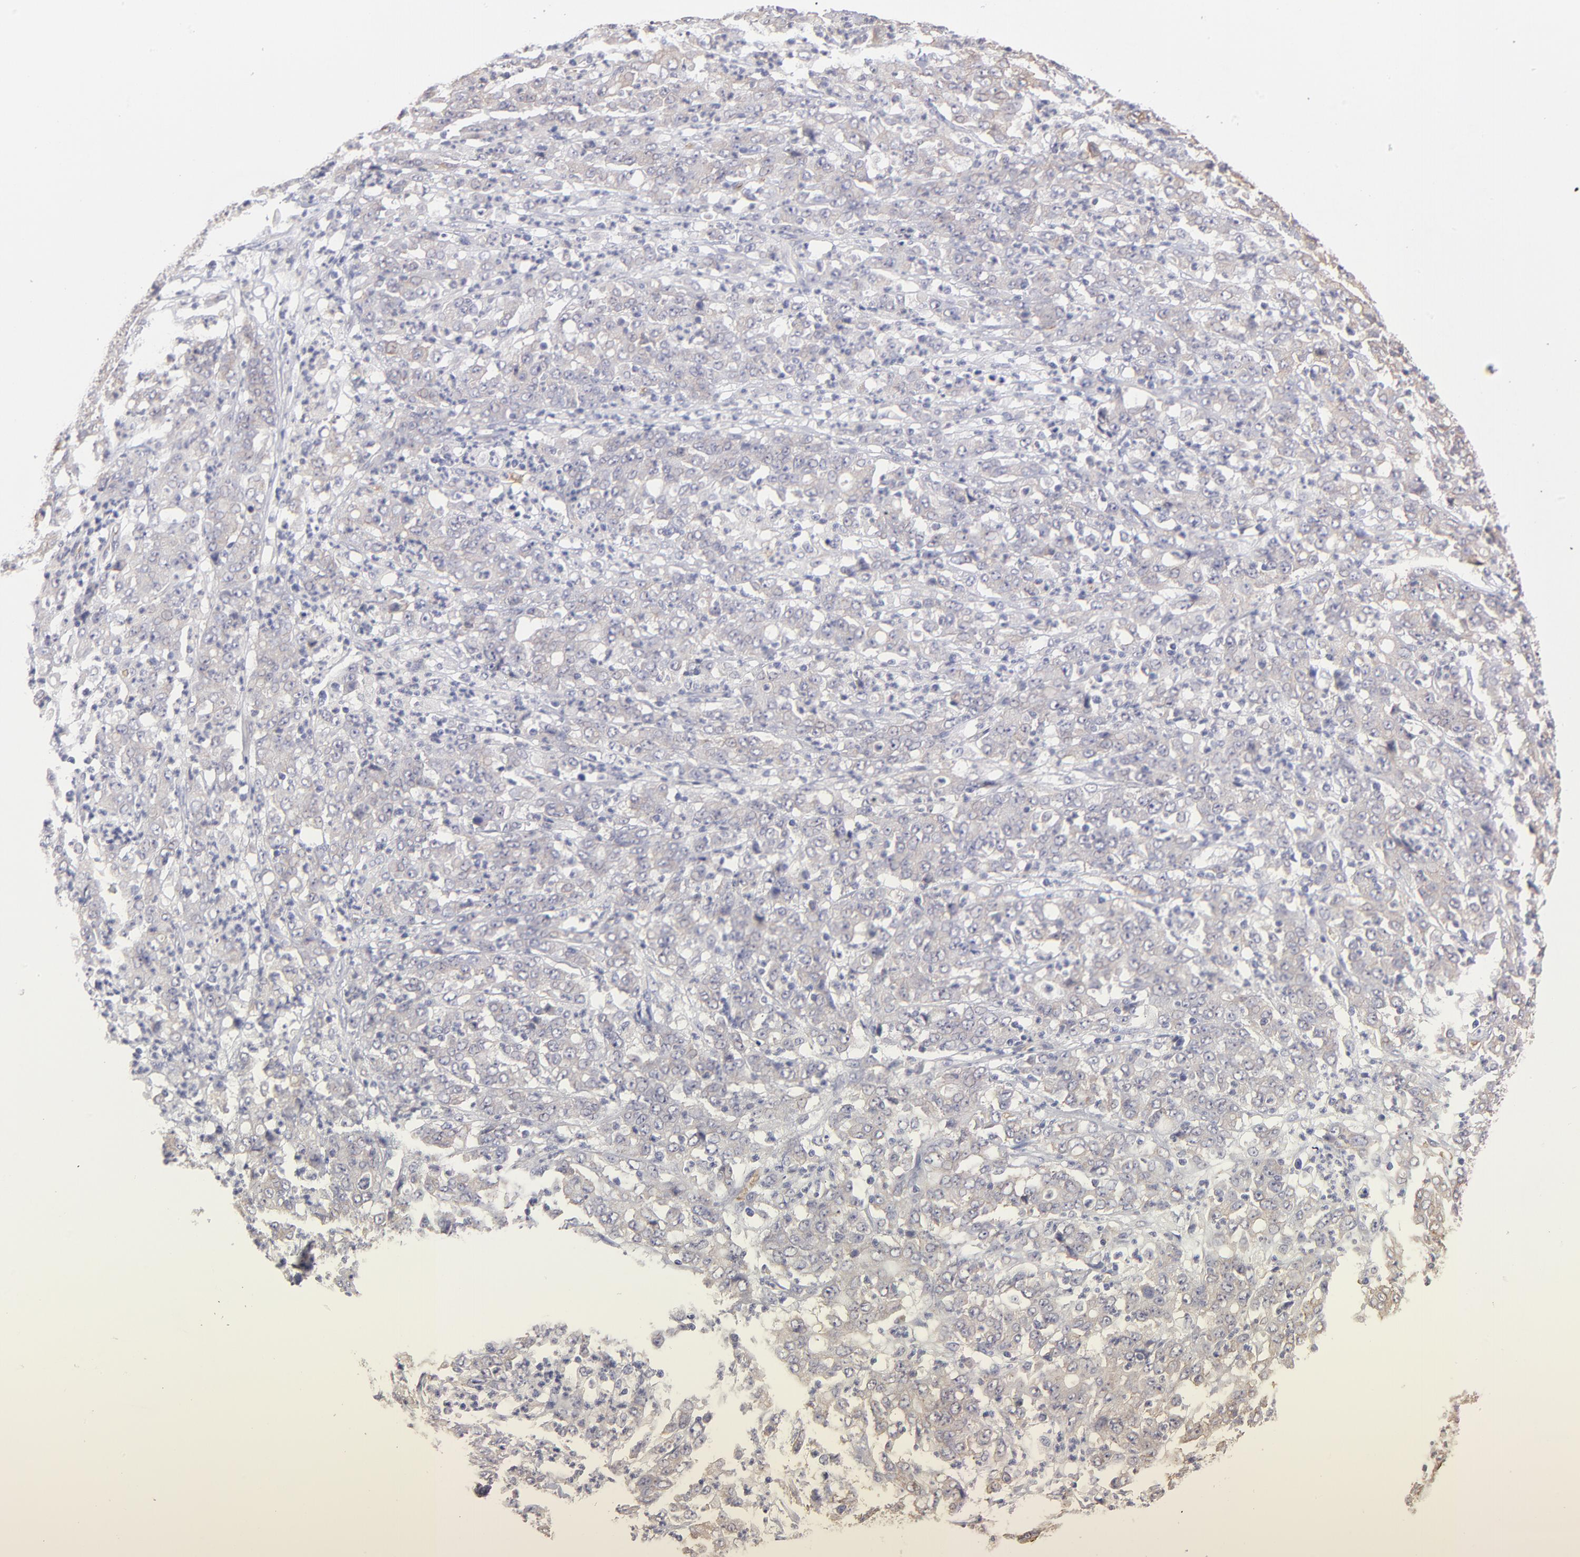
{"staining": {"intensity": "negative", "quantity": "none", "location": "none"}, "tissue": "stomach cancer", "cell_type": "Tumor cells", "image_type": "cancer", "snomed": [{"axis": "morphology", "description": "Adenocarcinoma, NOS"}, {"axis": "topography", "description": "Stomach, lower"}], "caption": "This is an immunohistochemistry (IHC) histopathology image of human stomach adenocarcinoma. There is no staining in tumor cells.", "gene": "F13B", "patient": {"sex": "female", "age": 71}}